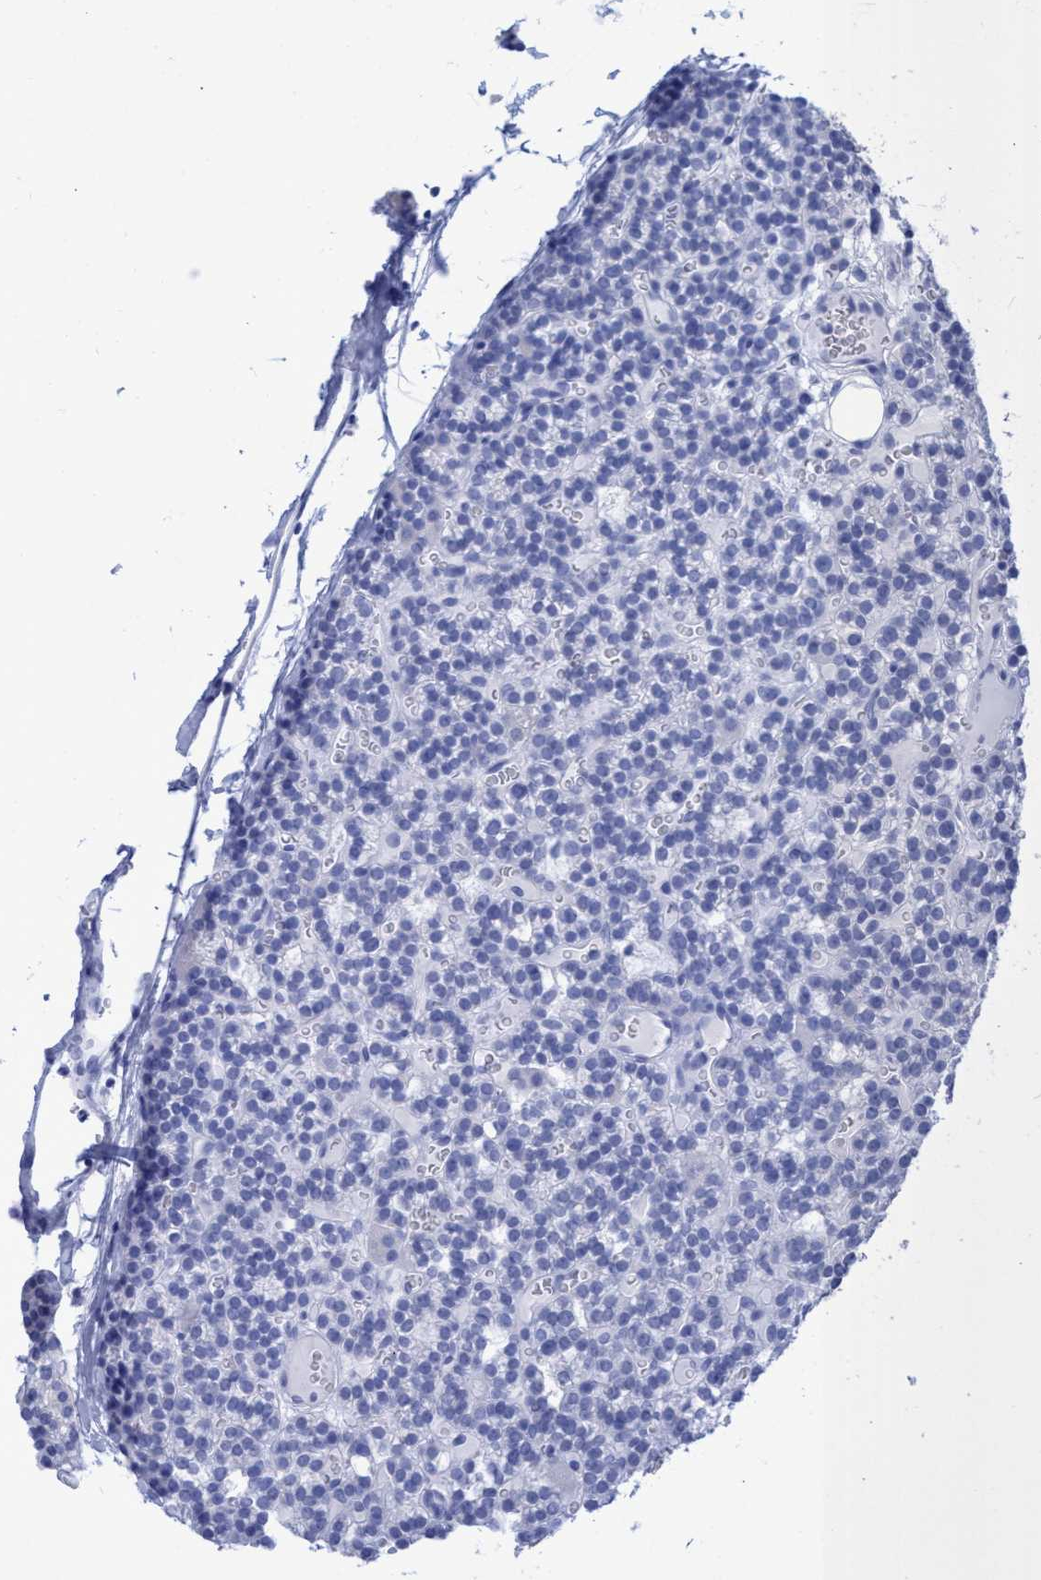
{"staining": {"intensity": "negative", "quantity": "none", "location": "none"}, "tissue": "parathyroid gland", "cell_type": "Glandular cells", "image_type": "normal", "snomed": [{"axis": "morphology", "description": "Normal tissue, NOS"}, {"axis": "morphology", "description": "Adenoma, NOS"}, {"axis": "topography", "description": "Parathyroid gland"}], "caption": "Immunohistochemical staining of normal human parathyroid gland reveals no significant expression in glandular cells. (DAB immunohistochemistry (IHC) visualized using brightfield microscopy, high magnification).", "gene": "INSL6", "patient": {"sex": "female", "age": 58}}